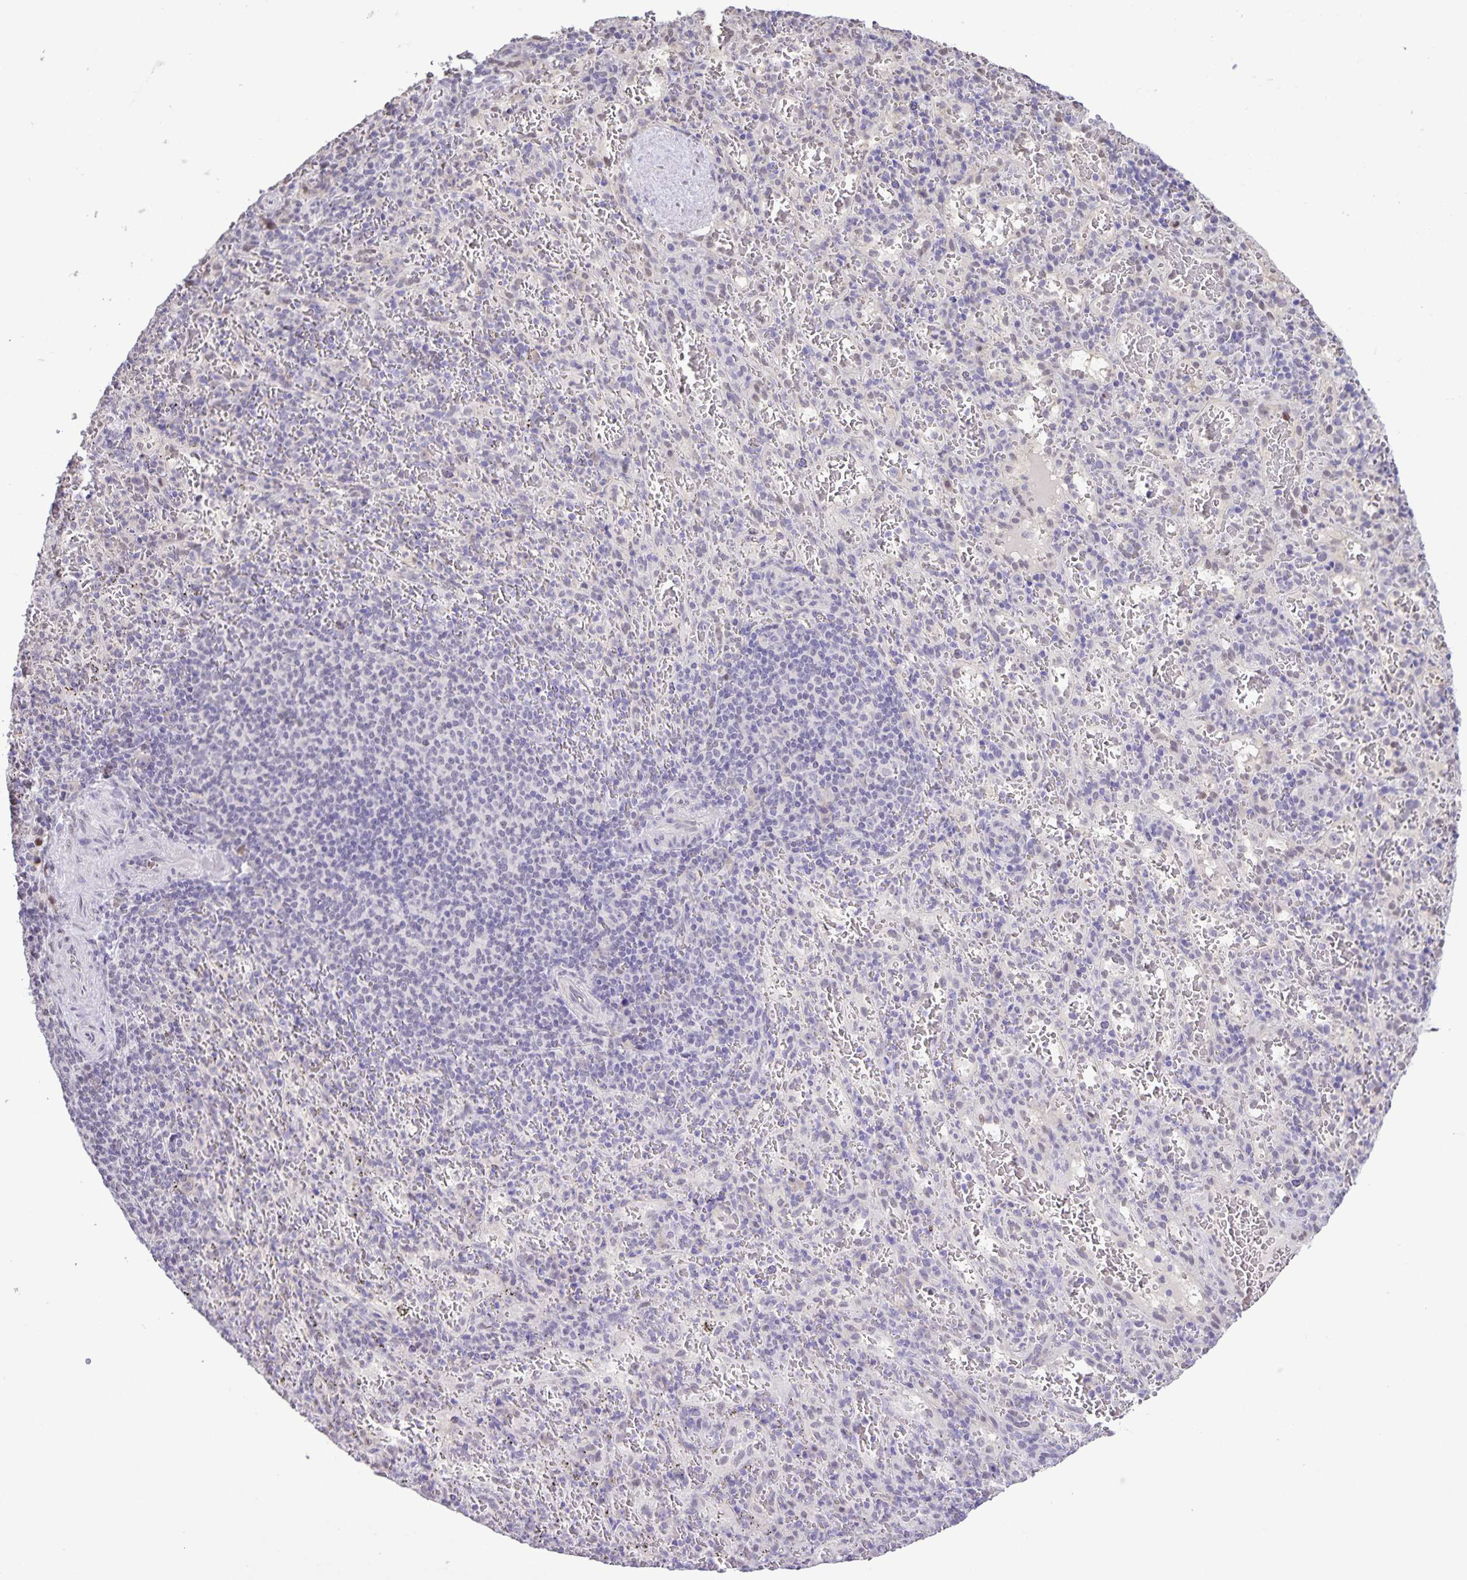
{"staining": {"intensity": "negative", "quantity": "none", "location": "none"}, "tissue": "spleen", "cell_type": "Cells in red pulp", "image_type": "normal", "snomed": [{"axis": "morphology", "description": "Normal tissue, NOS"}, {"axis": "topography", "description": "Spleen"}], "caption": "This is an immunohistochemistry photomicrograph of benign human spleen. There is no expression in cells in red pulp.", "gene": "ONECUT2", "patient": {"sex": "male", "age": 57}}